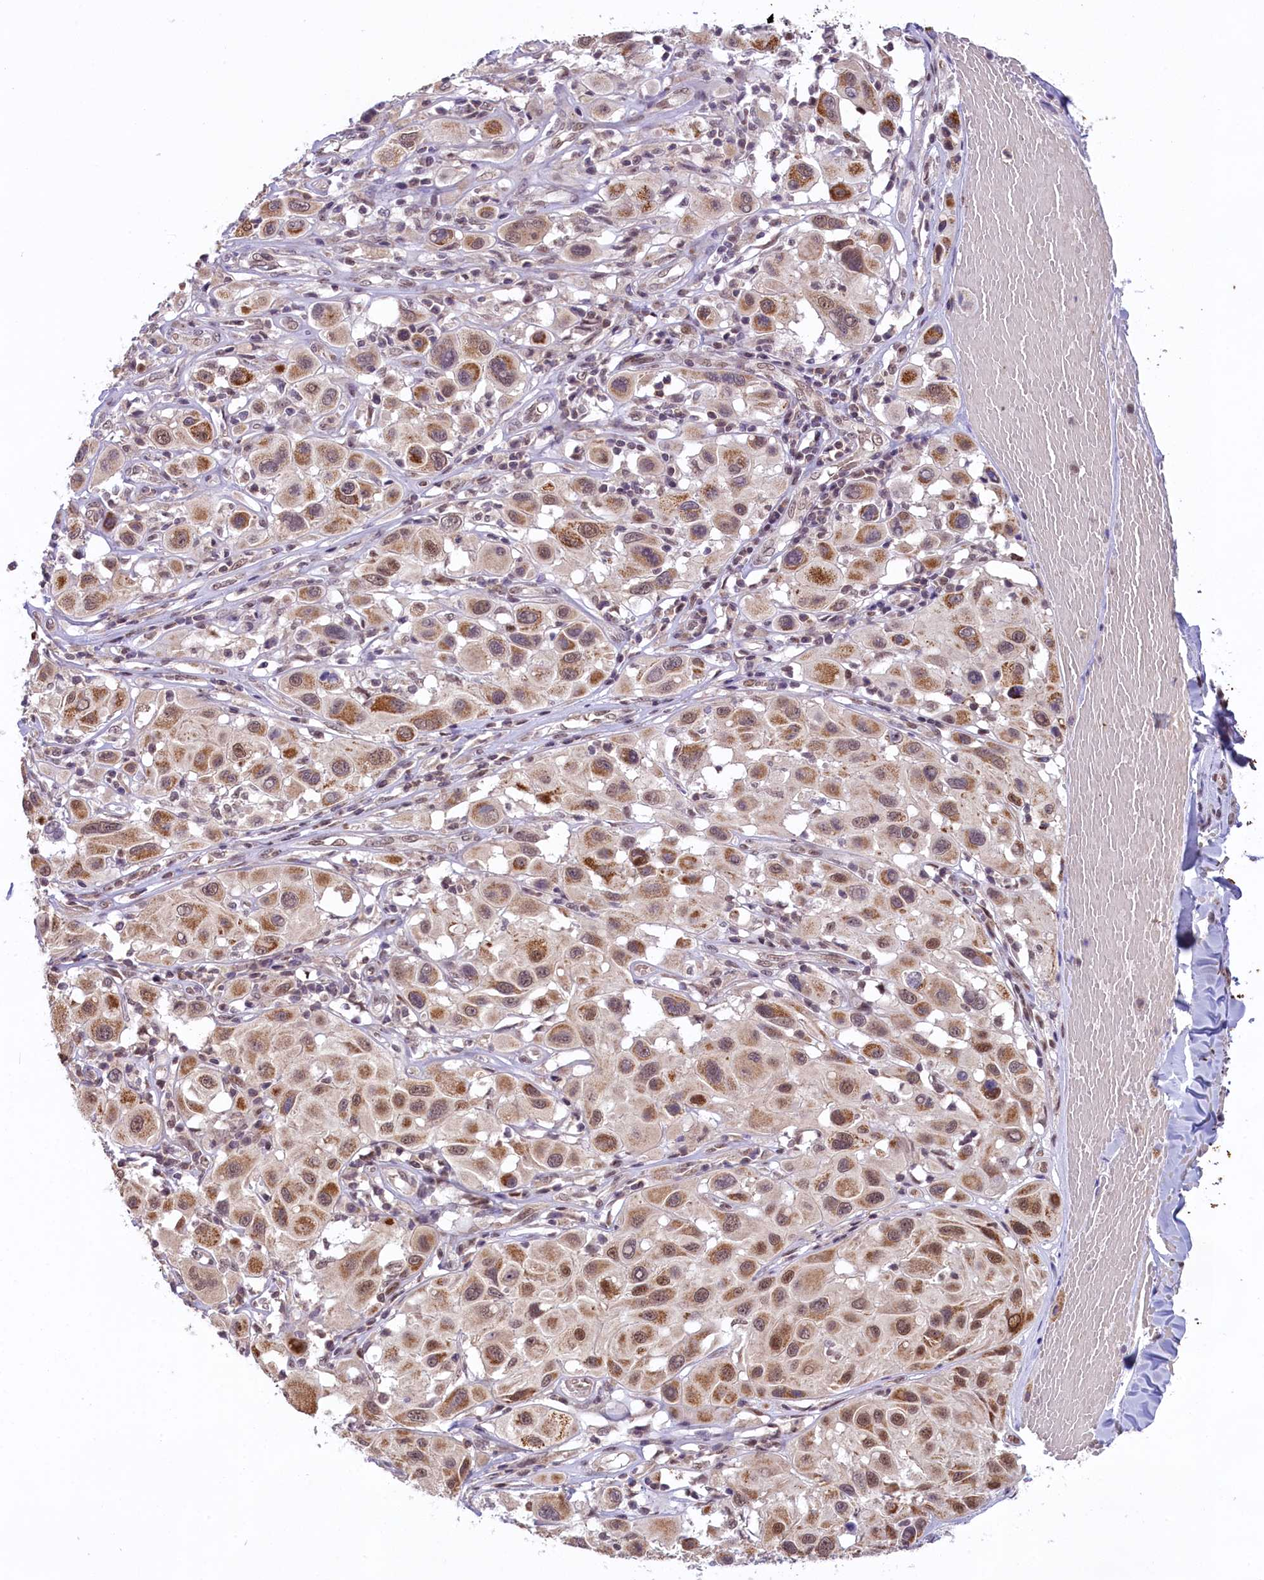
{"staining": {"intensity": "moderate", "quantity": ">75%", "location": "cytoplasmic/membranous"}, "tissue": "melanoma", "cell_type": "Tumor cells", "image_type": "cancer", "snomed": [{"axis": "morphology", "description": "Malignant melanoma, Metastatic site"}, {"axis": "topography", "description": "Skin"}], "caption": "Protein analysis of malignant melanoma (metastatic site) tissue demonstrates moderate cytoplasmic/membranous expression in about >75% of tumor cells.", "gene": "CARD8", "patient": {"sex": "male", "age": 41}}